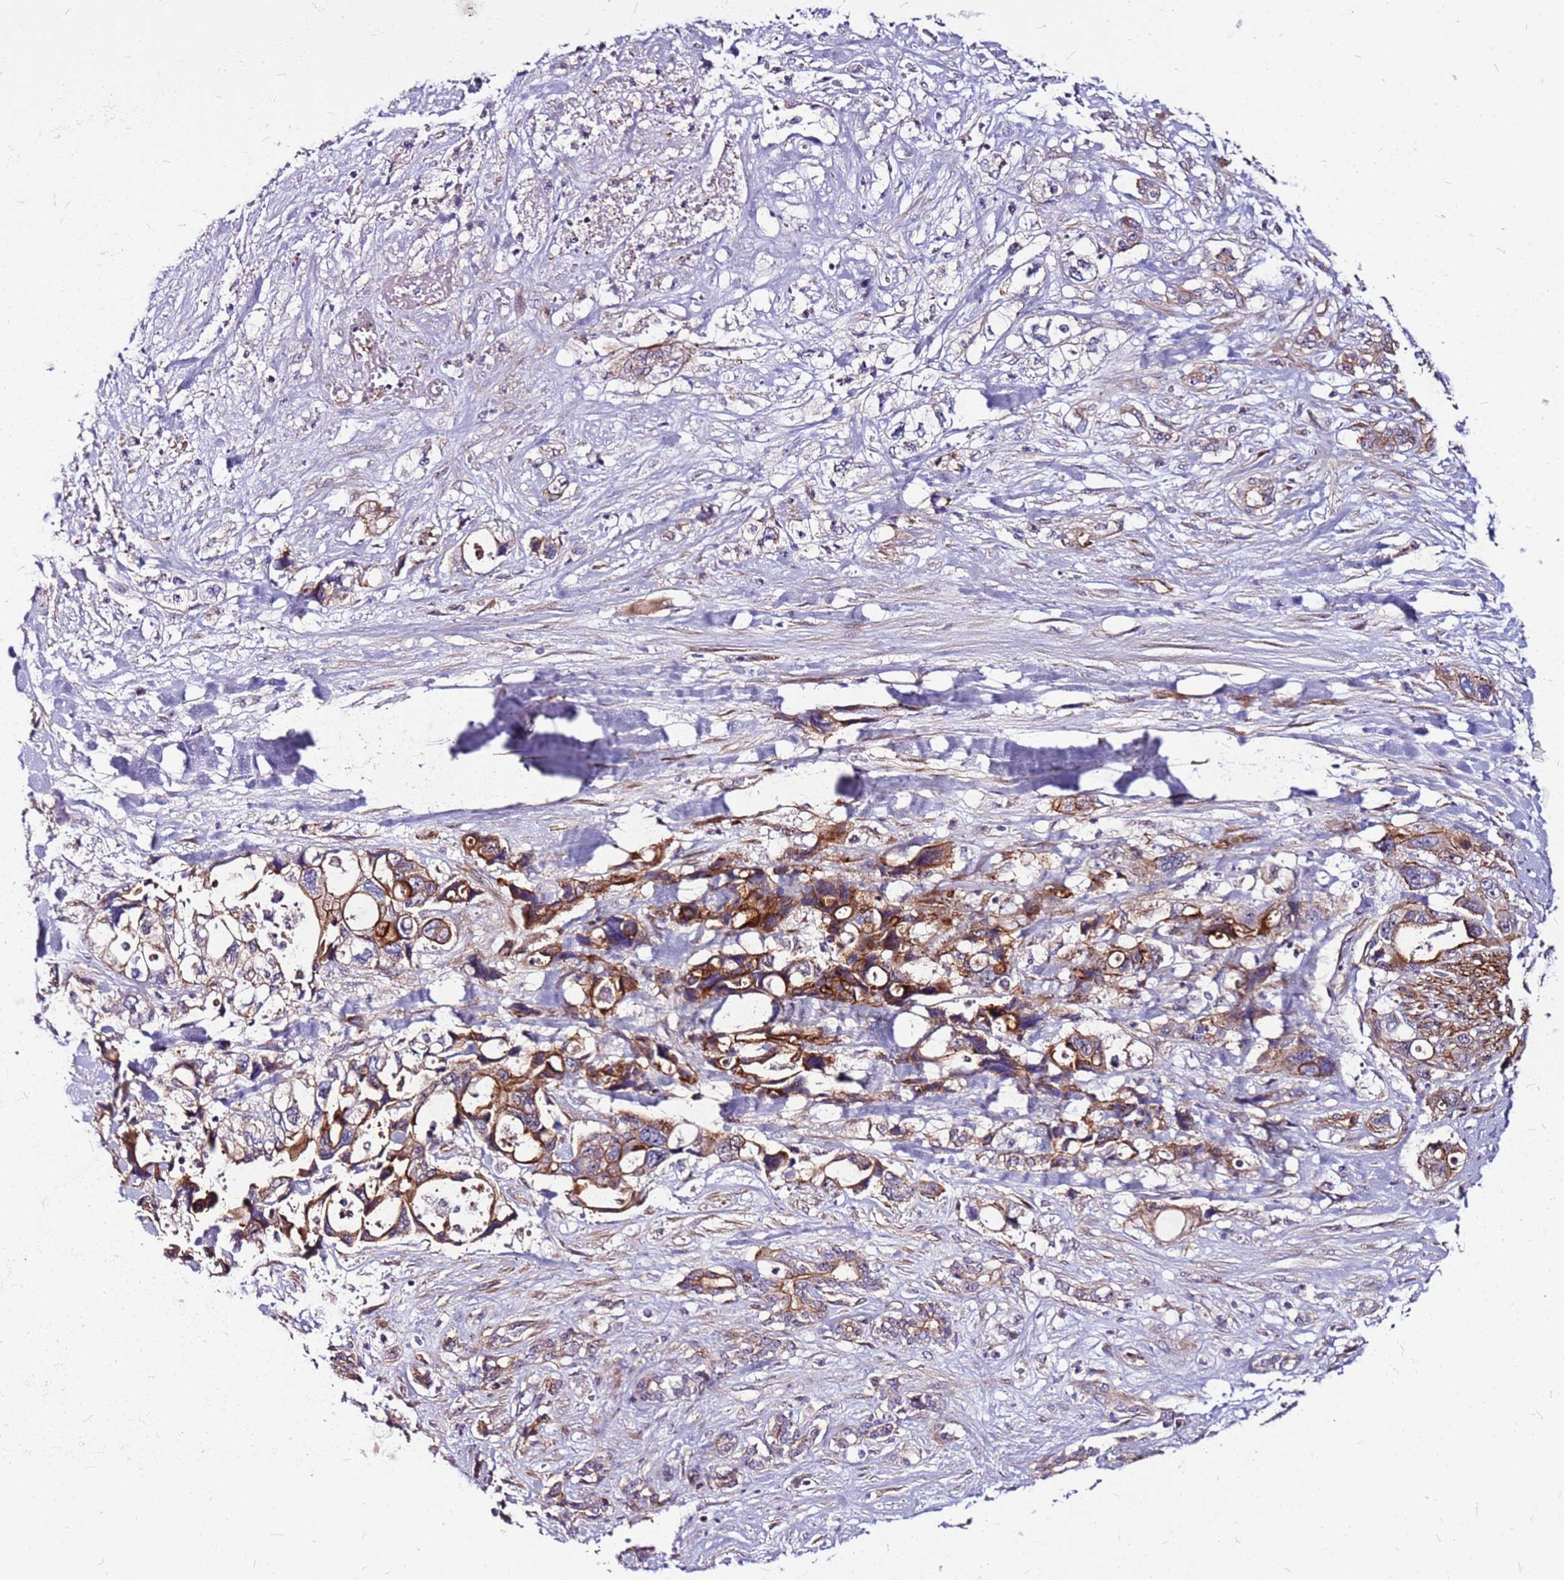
{"staining": {"intensity": "strong", "quantity": ">75%", "location": "cytoplasmic/membranous"}, "tissue": "pancreatic cancer", "cell_type": "Tumor cells", "image_type": "cancer", "snomed": [{"axis": "morphology", "description": "Adenocarcinoma, NOS"}, {"axis": "topography", "description": "Pancreas"}], "caption": "IHC (DAB (3,3'-diaminobenzidine)) staining of human pancreatic cancer shows strong cytoplasmic/membranous protein expression in about >75% of tumor cells.", "gene": "TOPAZ1", "patient": {"sex": "male", "age": 46}}